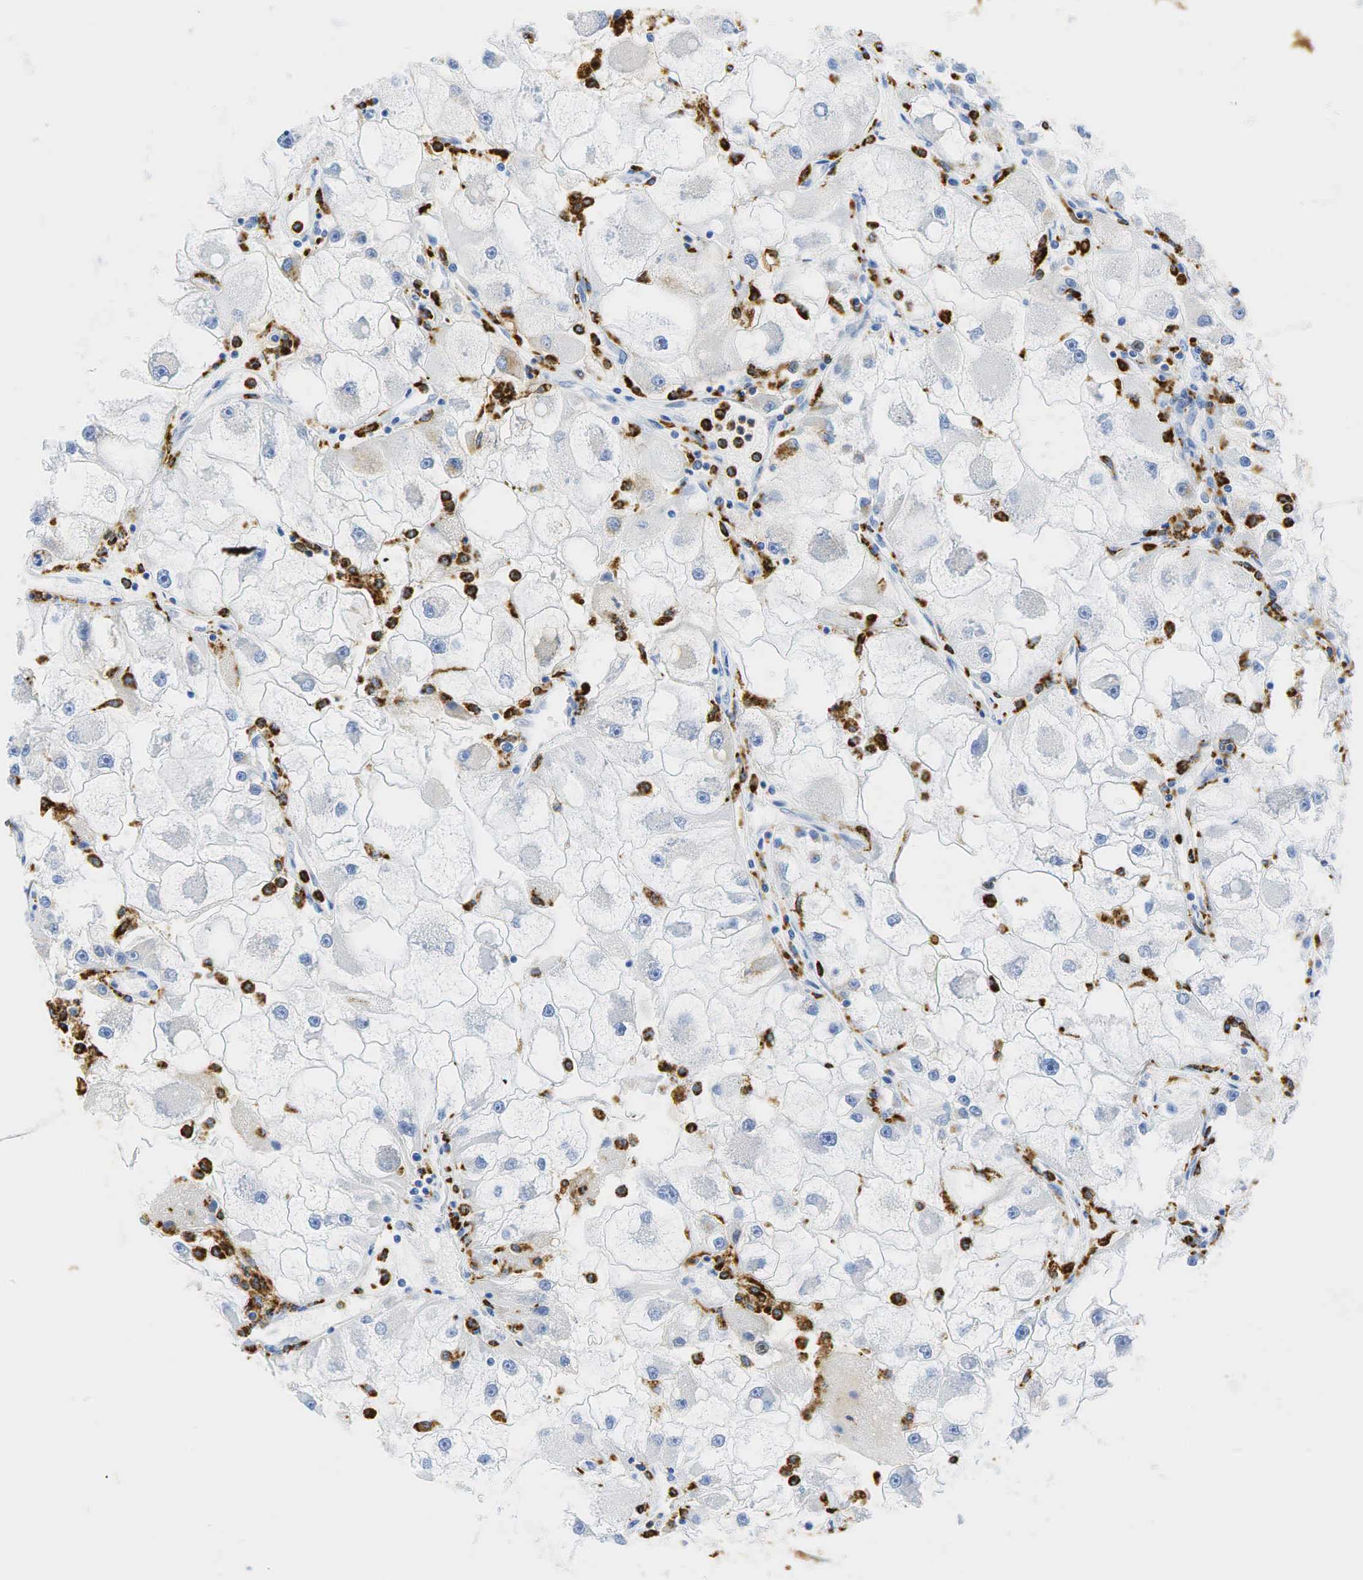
{"staining": {"intensity": "negative", "quantity": "none", "location": "none"}, "tissue": "renal cancer", "cell_type": "Tumor cells", "image_type": "cancer", "snomed": [{"axis": "morphology", "description": "Adenocarcinoma, NOS"}, {"axis": "topography", "description": "Kidney"}], "caption": "There is no significant expression in tumor cells of renal cancer (adenocarcinoma). (Immunohistochemistry, brightfield microscopy, high magnification).", "gene": "CD68", "patient": {"sex": "female", "age": 73}}